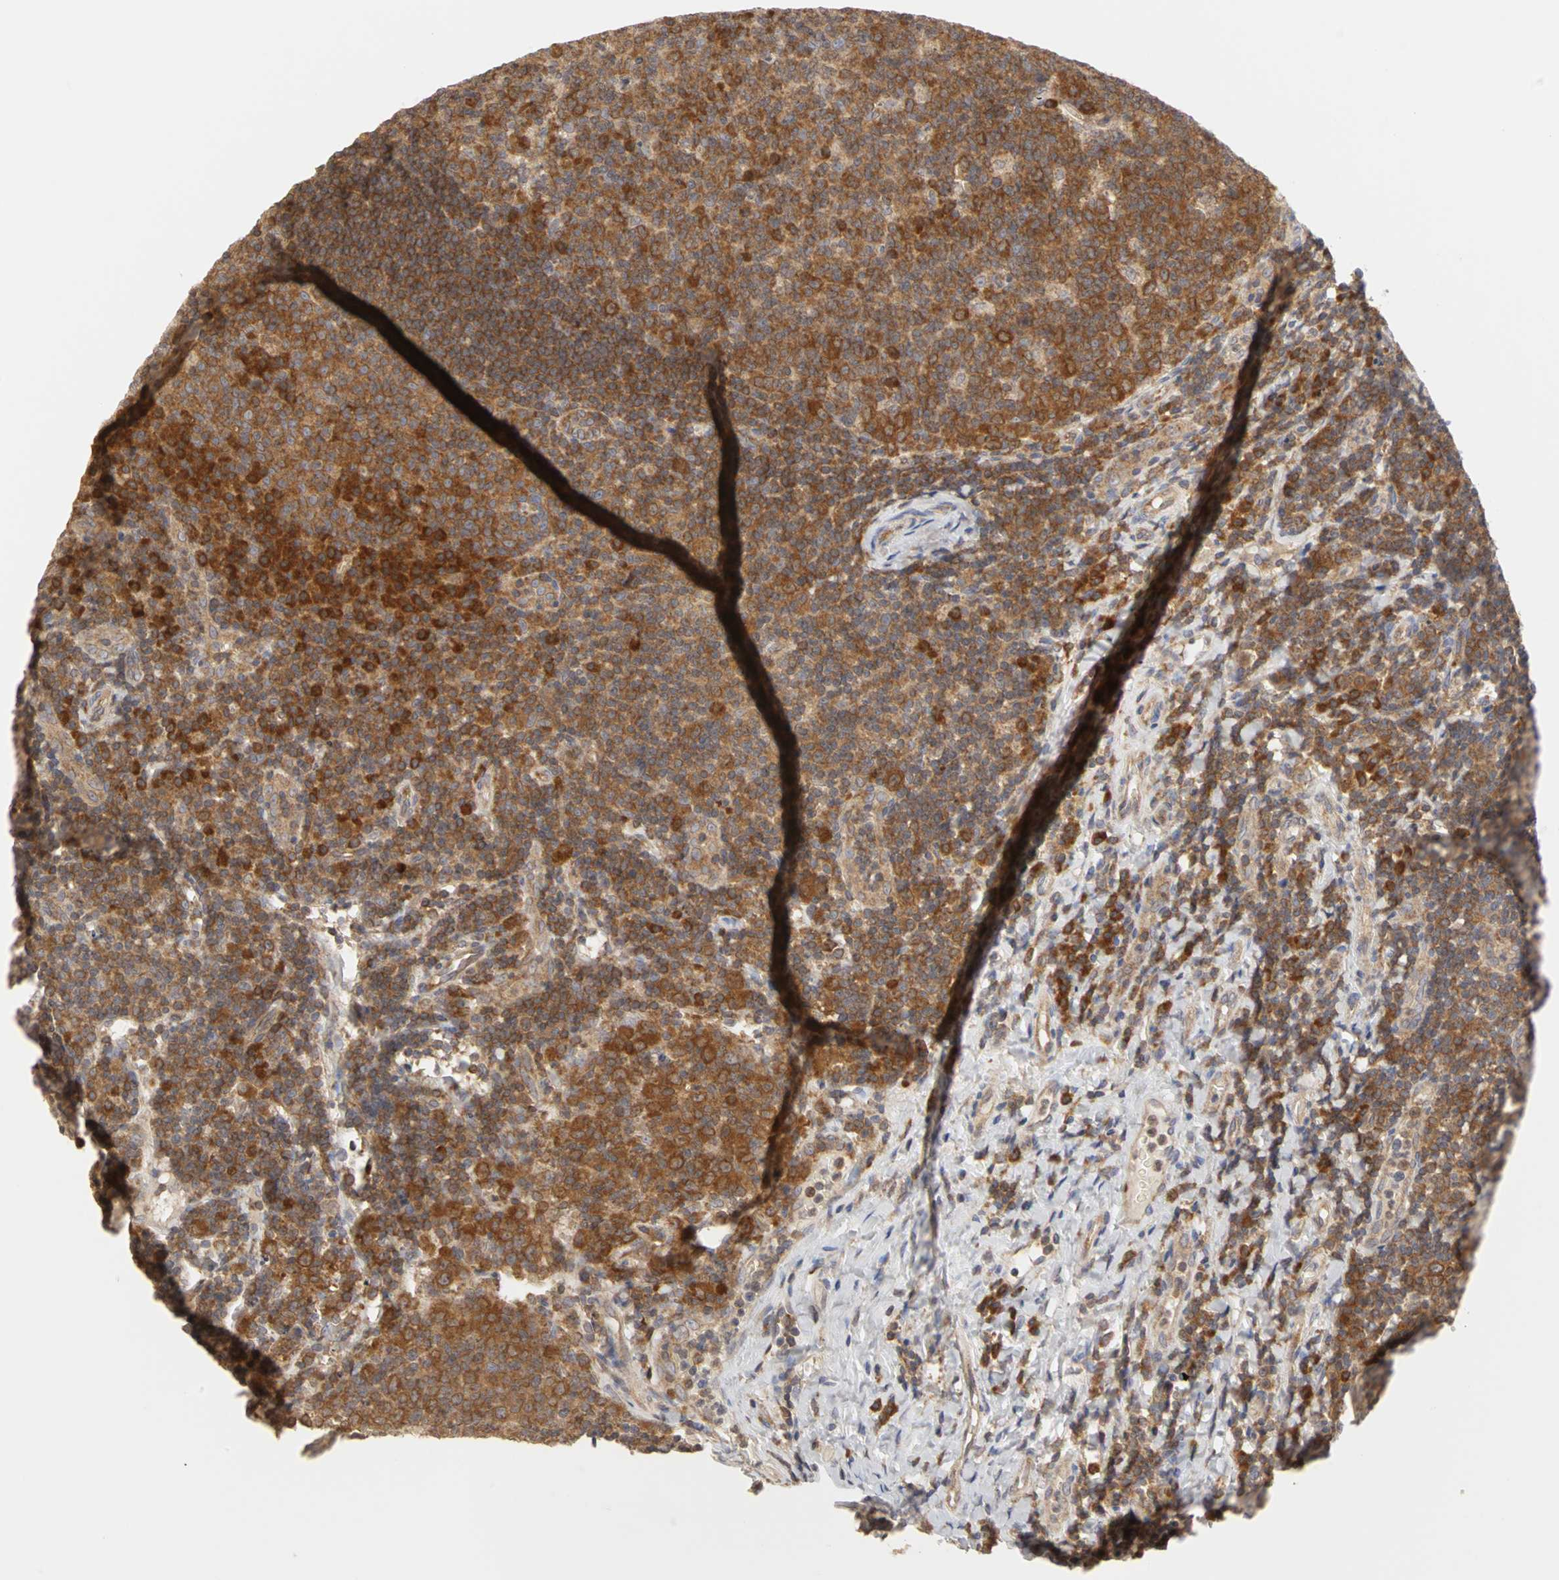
{"staining": {"intensity": "moderate", "quantity": ">75%", "location": "cytoplasmic/membranous"}, "tissue": "tonsil", "cell_type": "Germinal center cells", "image_type": "normal", "snomed": [{"axis": "morphology", "description": "Normal tissue, NOS"}, {"axis": "topography", "description": "Tonsil"}], "caption": "Moderate cytoplasmic/membranous expression is identified in approximately >75% of germinal center cells in unremarkable tonsil.", "gene": "IRAK1", "patient": {"sex": "male", "age": 17}}